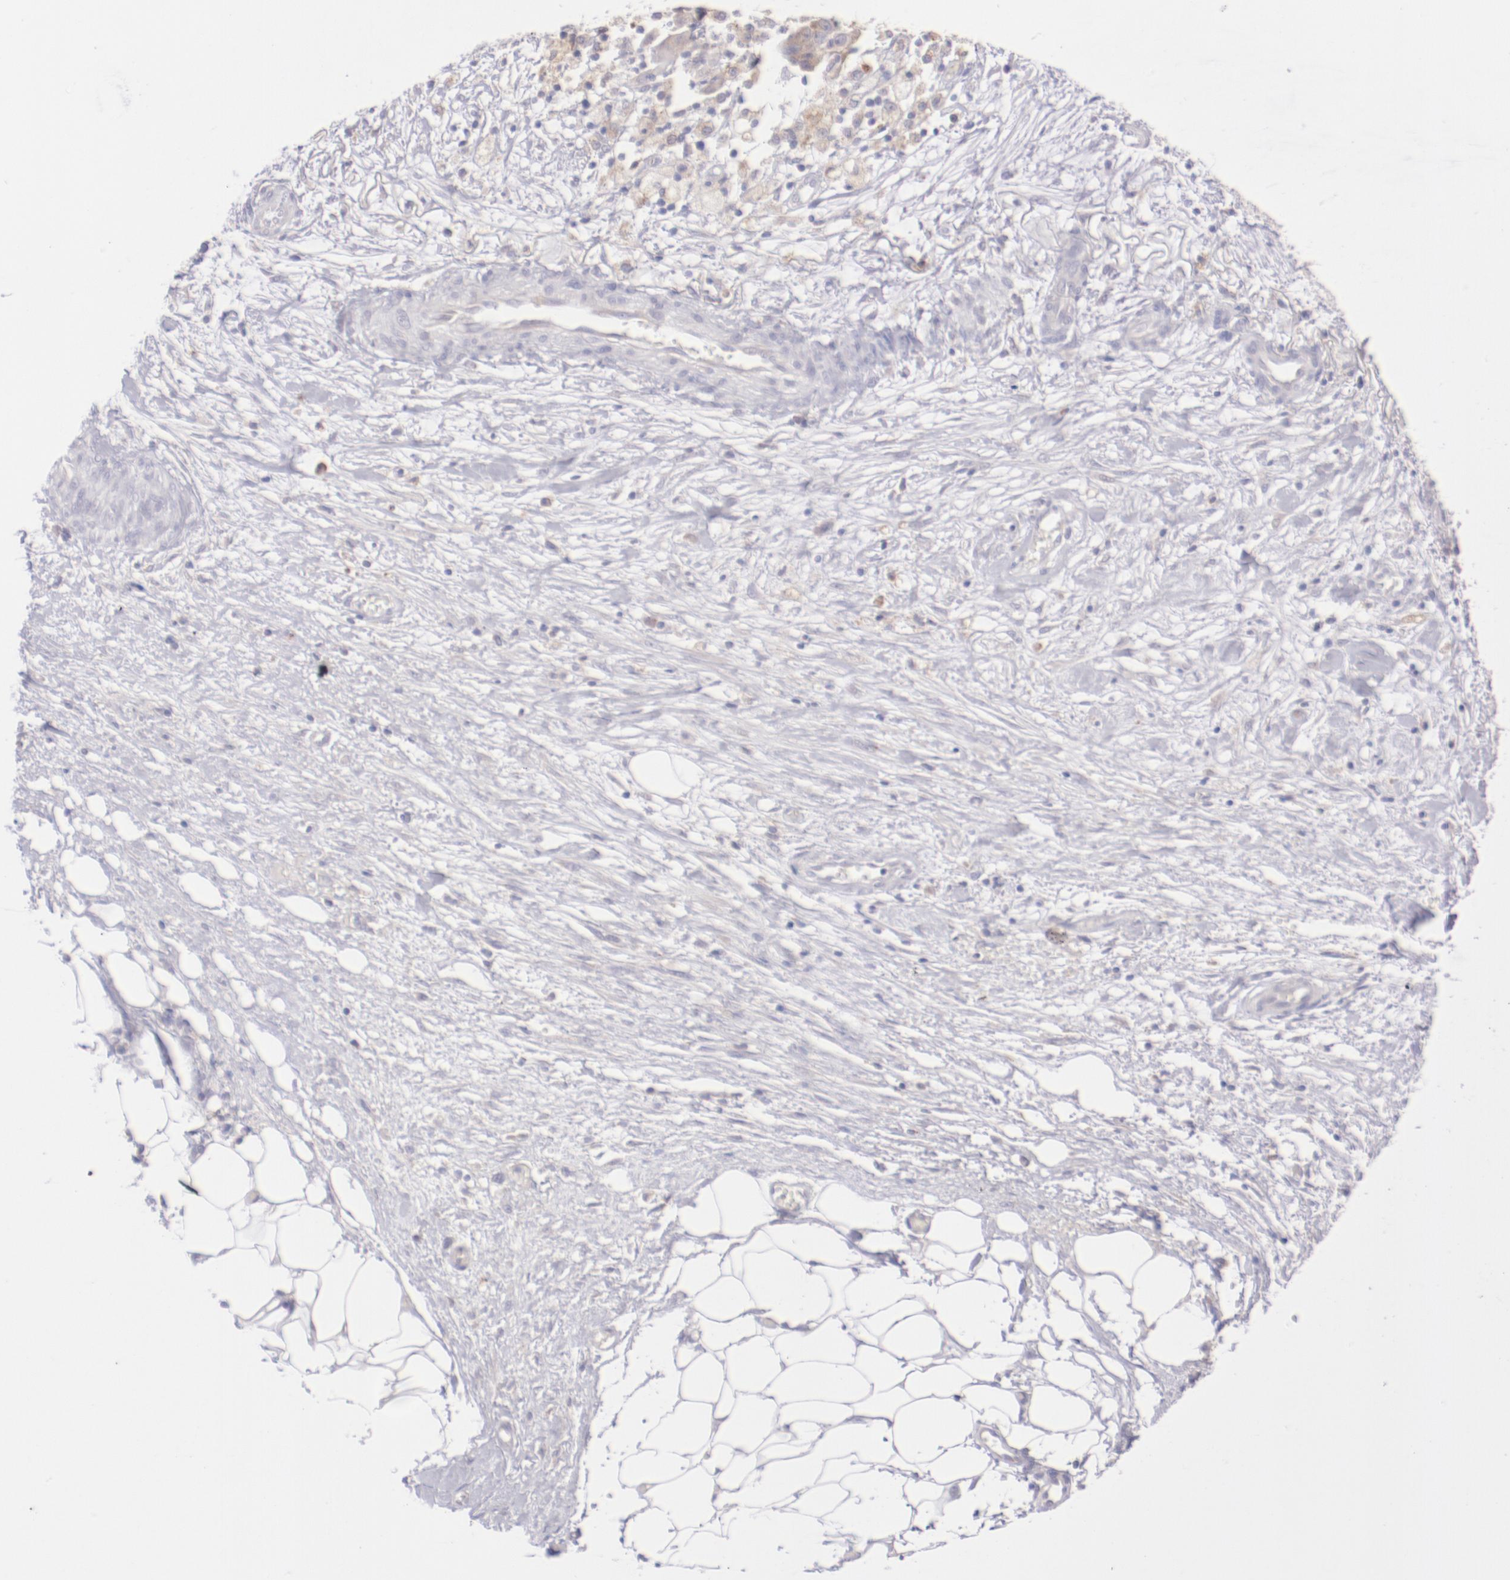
{"staining": {"intensity": "negative", "quantity": "none", "location": "none"}, "tissue": "ovarian cancer", "cell_type": "Tumor cells", "image_type": "cancer", "snomed": [{"axis": "morphology", "description": "Carcinoma, endometroid"}, {"axis": "topography", "description": "Ovary"}], "caption": "There is no significant positivity in tumor cells of ovarian cancer. (Brightfield microscopy of DAB (3,3'-diaminobenzidine) immunohistochemistry at high magnification).", "gene": "TRAF3", "patient": {"sex": "female", "age": 42}}